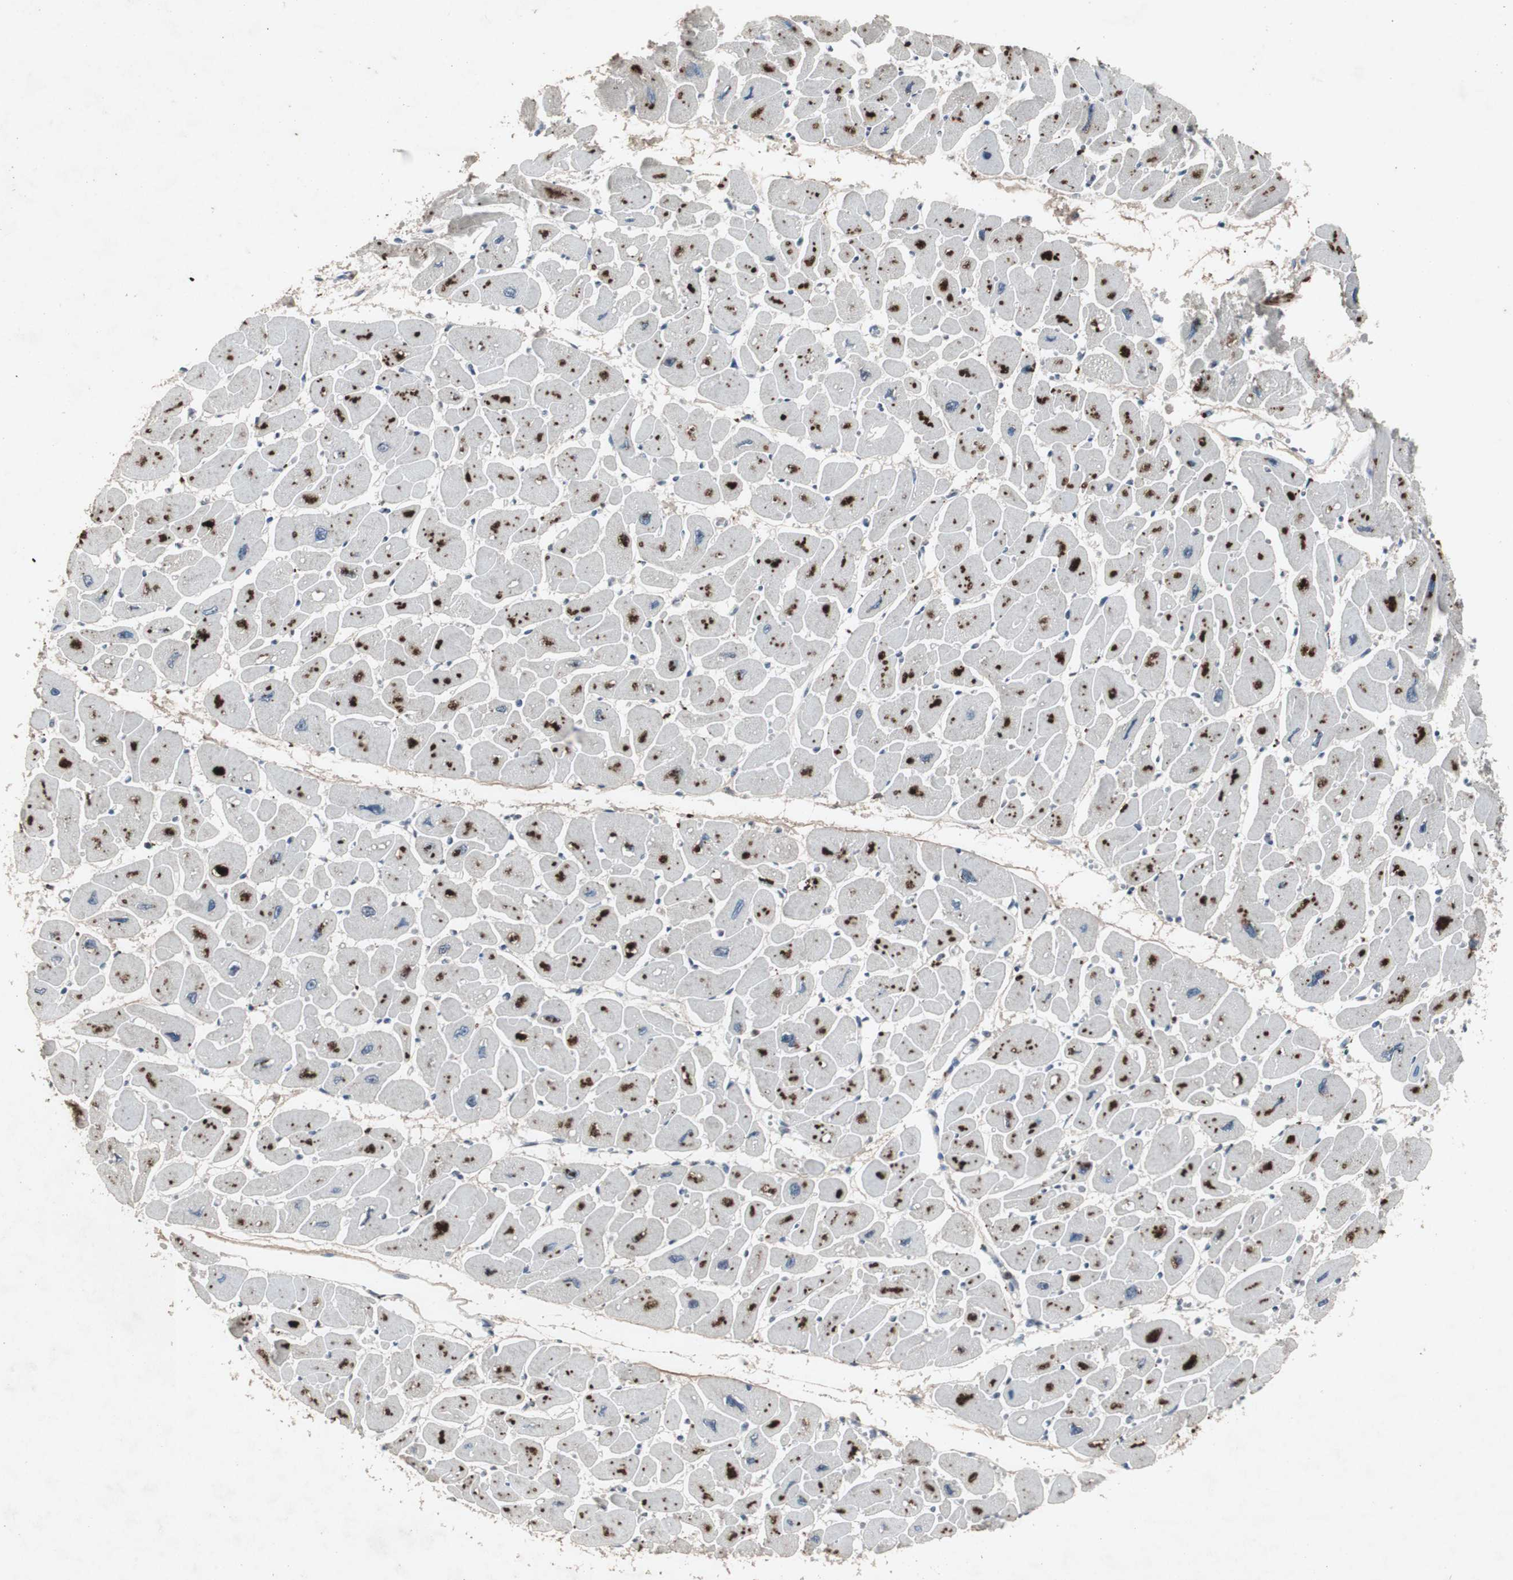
{"staining": {"intensity": "moderate", "quantity": "25%-75%", "location": "cytoplasmic/membranous"}, "tissue": "heart muscle", "cell_type": "Cardiomyocytes", "image_type": "normal", "snomed": [{"axis": "morphology", "description": "Normal tissue, NOS"}, {"axis": "topography", "description": "Heart"}], "caption": "Moderate cytoplasmic/membranous protein expression is identified in approximately 25%-75% of cardiomyocytes in heart muscle.", "gene": "ADNP2", "patient": {"sex": "female", "age": 54}}